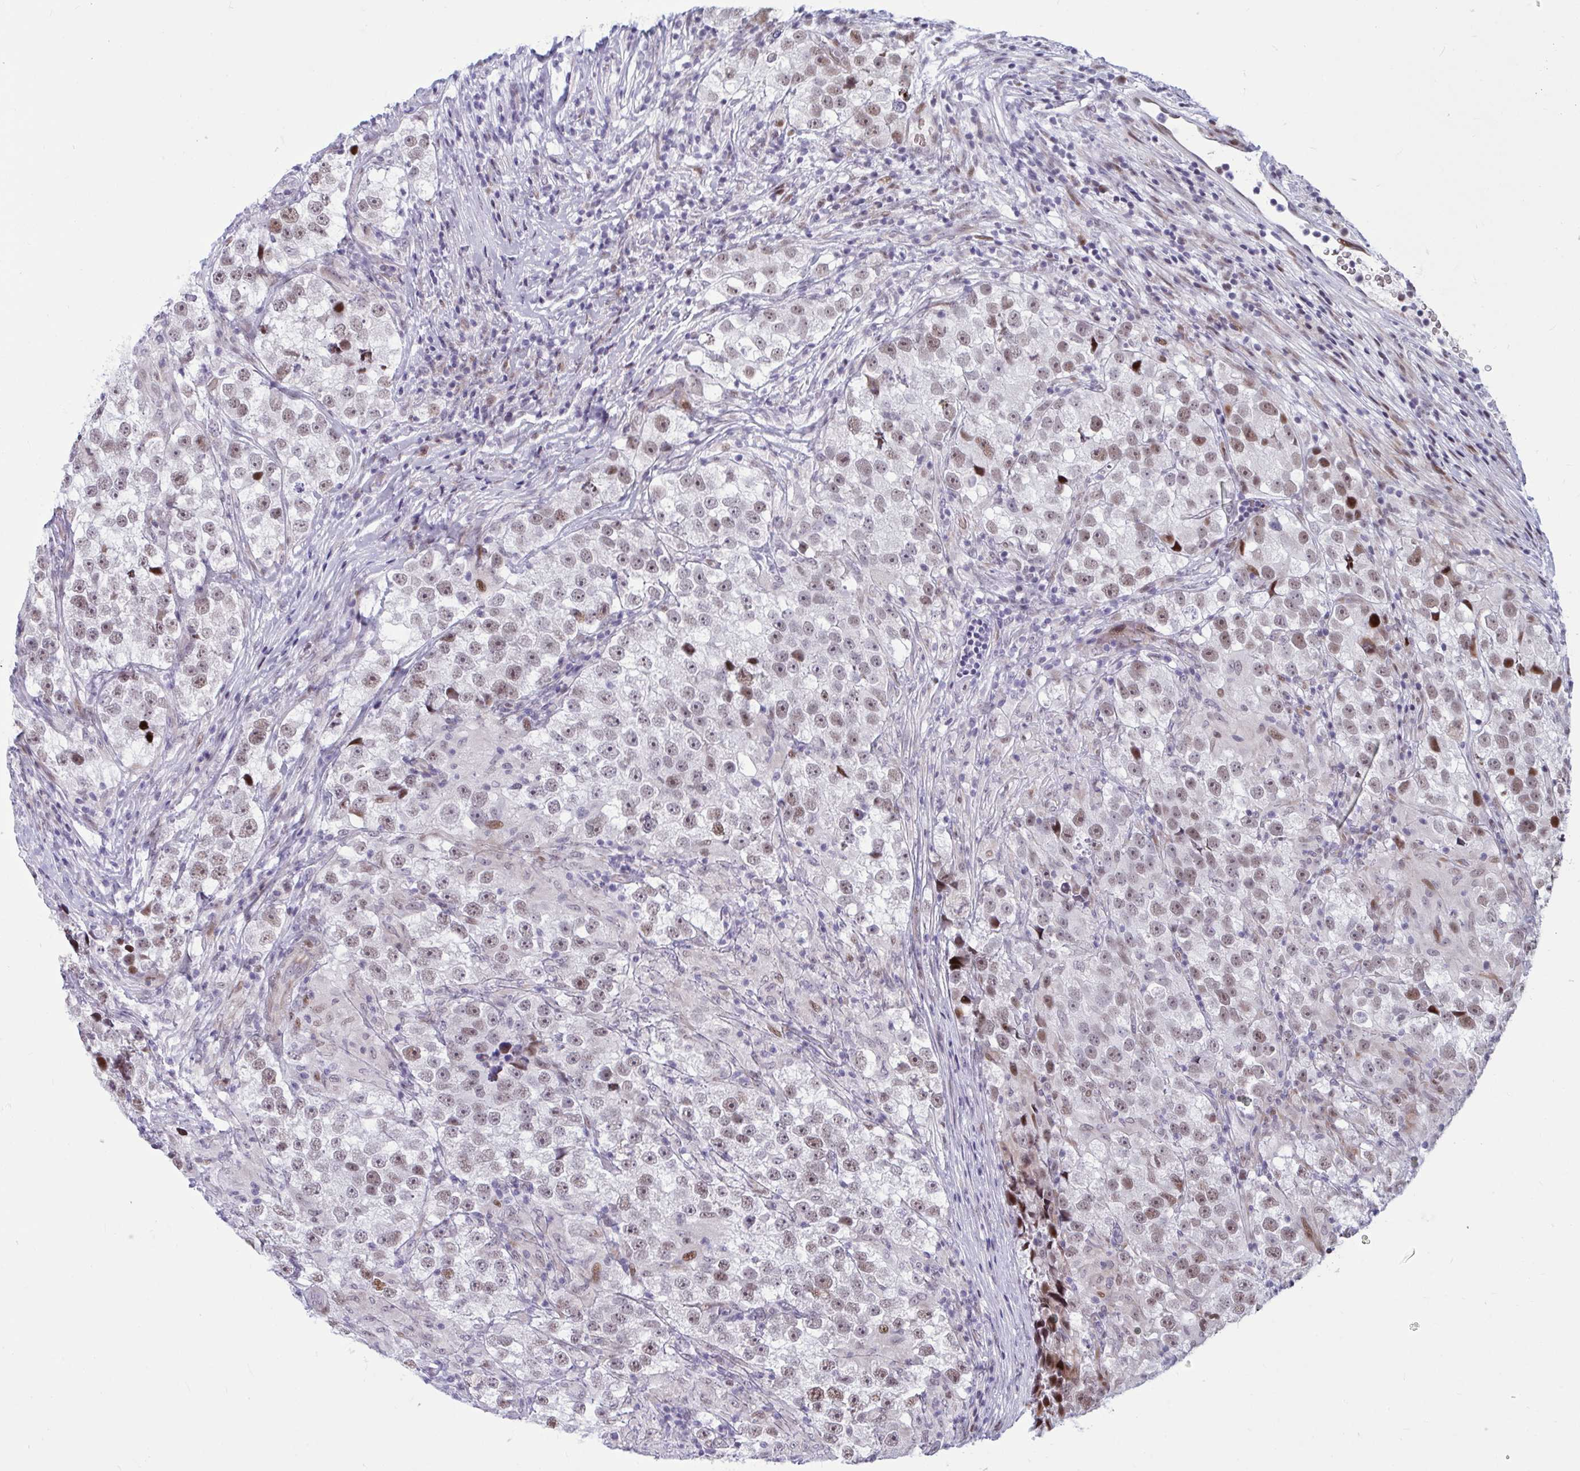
{"staining": {"intensity": "moderate", "quantity": ">75%", "location": "nuclear"}, "tissue": "testis cancer", "cell_type": "Tumor cells", "image_type": "cancer", "snomed": [{"axis": "morphology", "description": "Seminoma, NOS"}, {"axis": "topography", "description": "Testis"}], "caption": "Human testis seminoma stained with a protein marker demonstrates moderate staining in tumor cells.", "gene": "RBL1", "patient": {"sex": "male", "age": 46}}